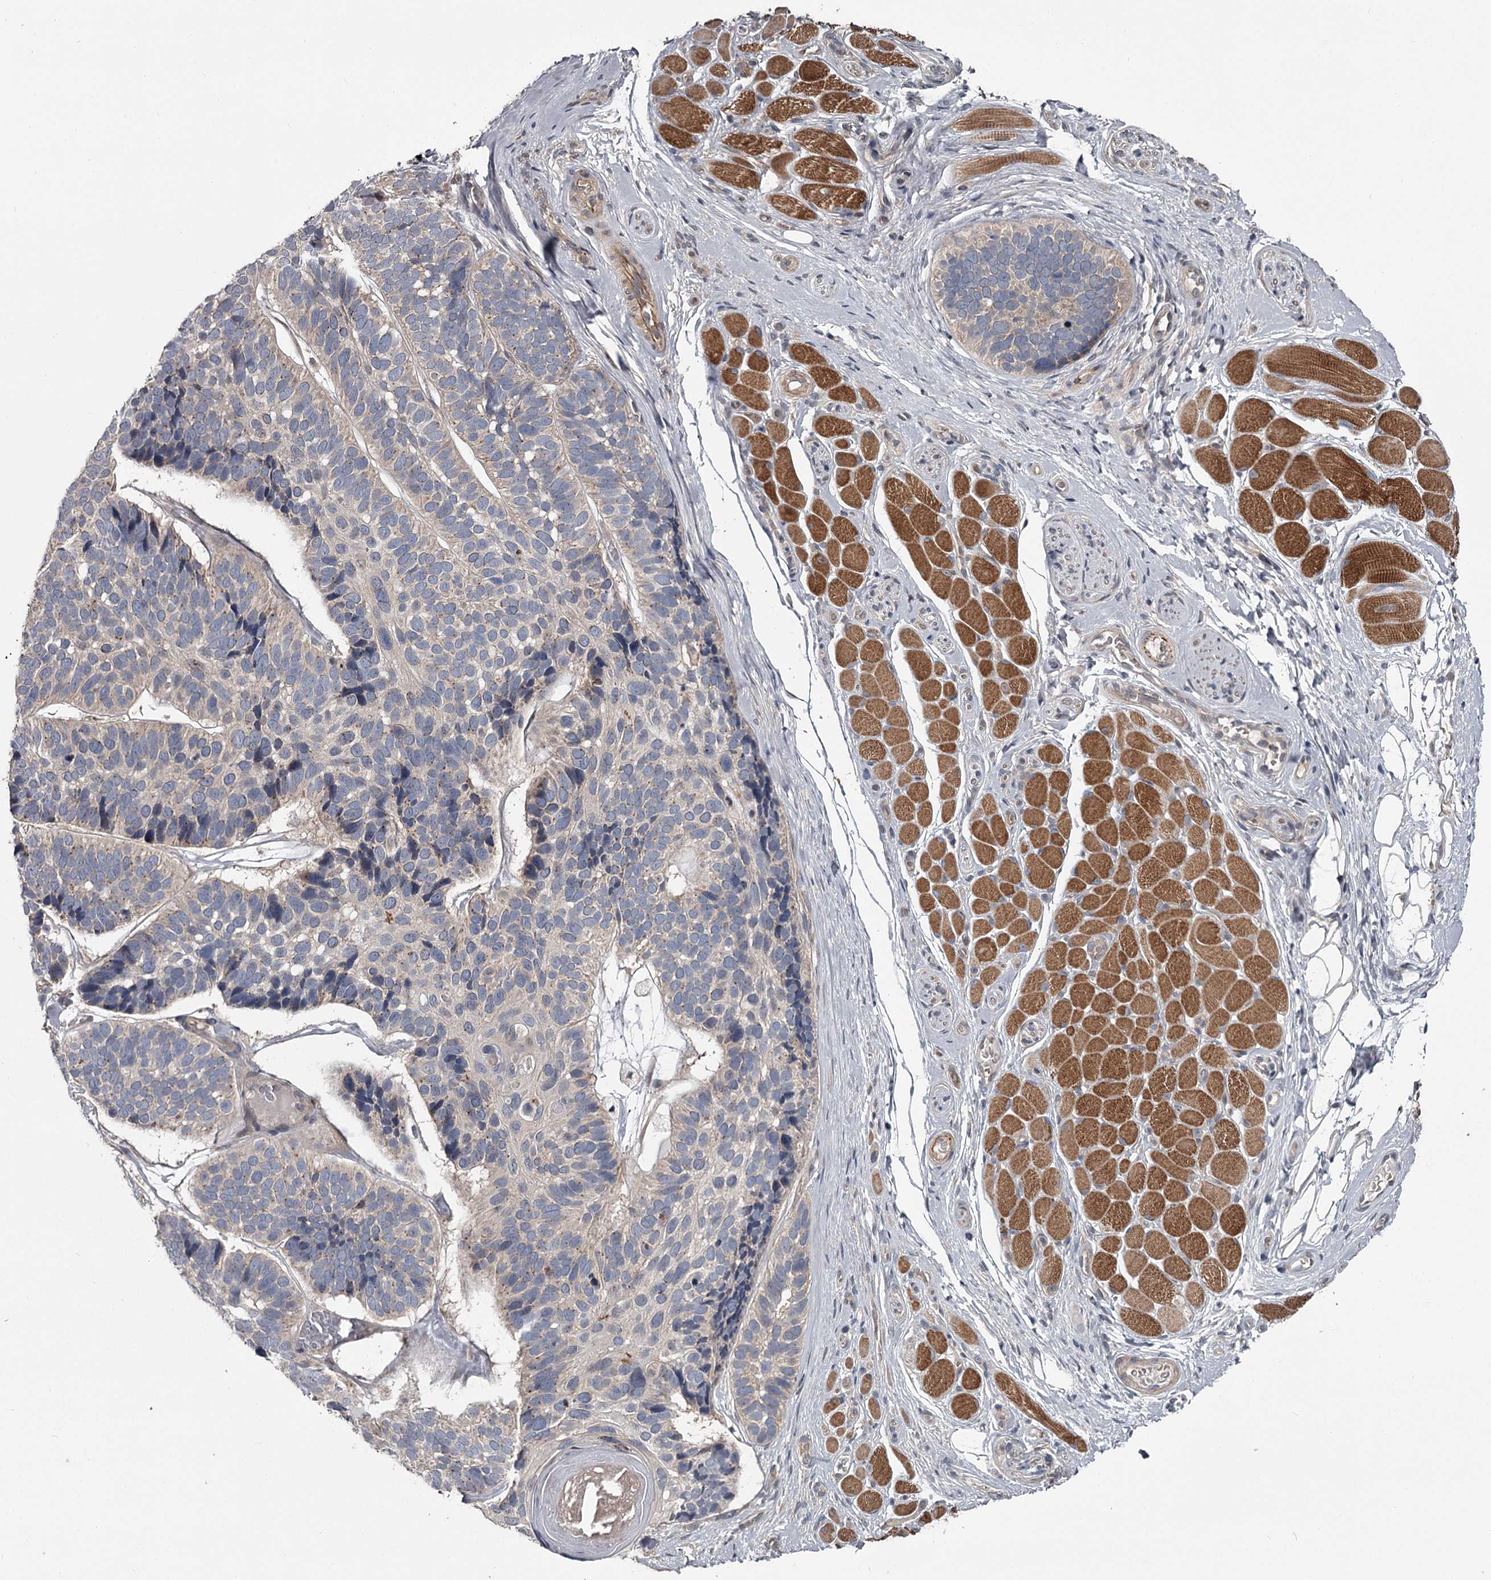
{"staining": {"intensity": "negative", "quantity": "none", "location": "none"}, "tissue": "skin cancer", "cell_type": "Tumor cells", "image_type": "cancer", "snomed": [{"axis": "morphology", "description": "Basal cell carcinoma"}, {"axis": "topography", "description": "Skin"}], "caption": "Photomicrograph shows no protein expression in tumor cells of basal cell carcinoma (skin) tissue. (Stains: DAB (3,3'-diaminobenzidine) IHC with hematoxylin counter stain, Microscopy: brightfield microscopy at high magnification).", "gene": "DAO", "patient": {"sex": "male", "age": 62}}